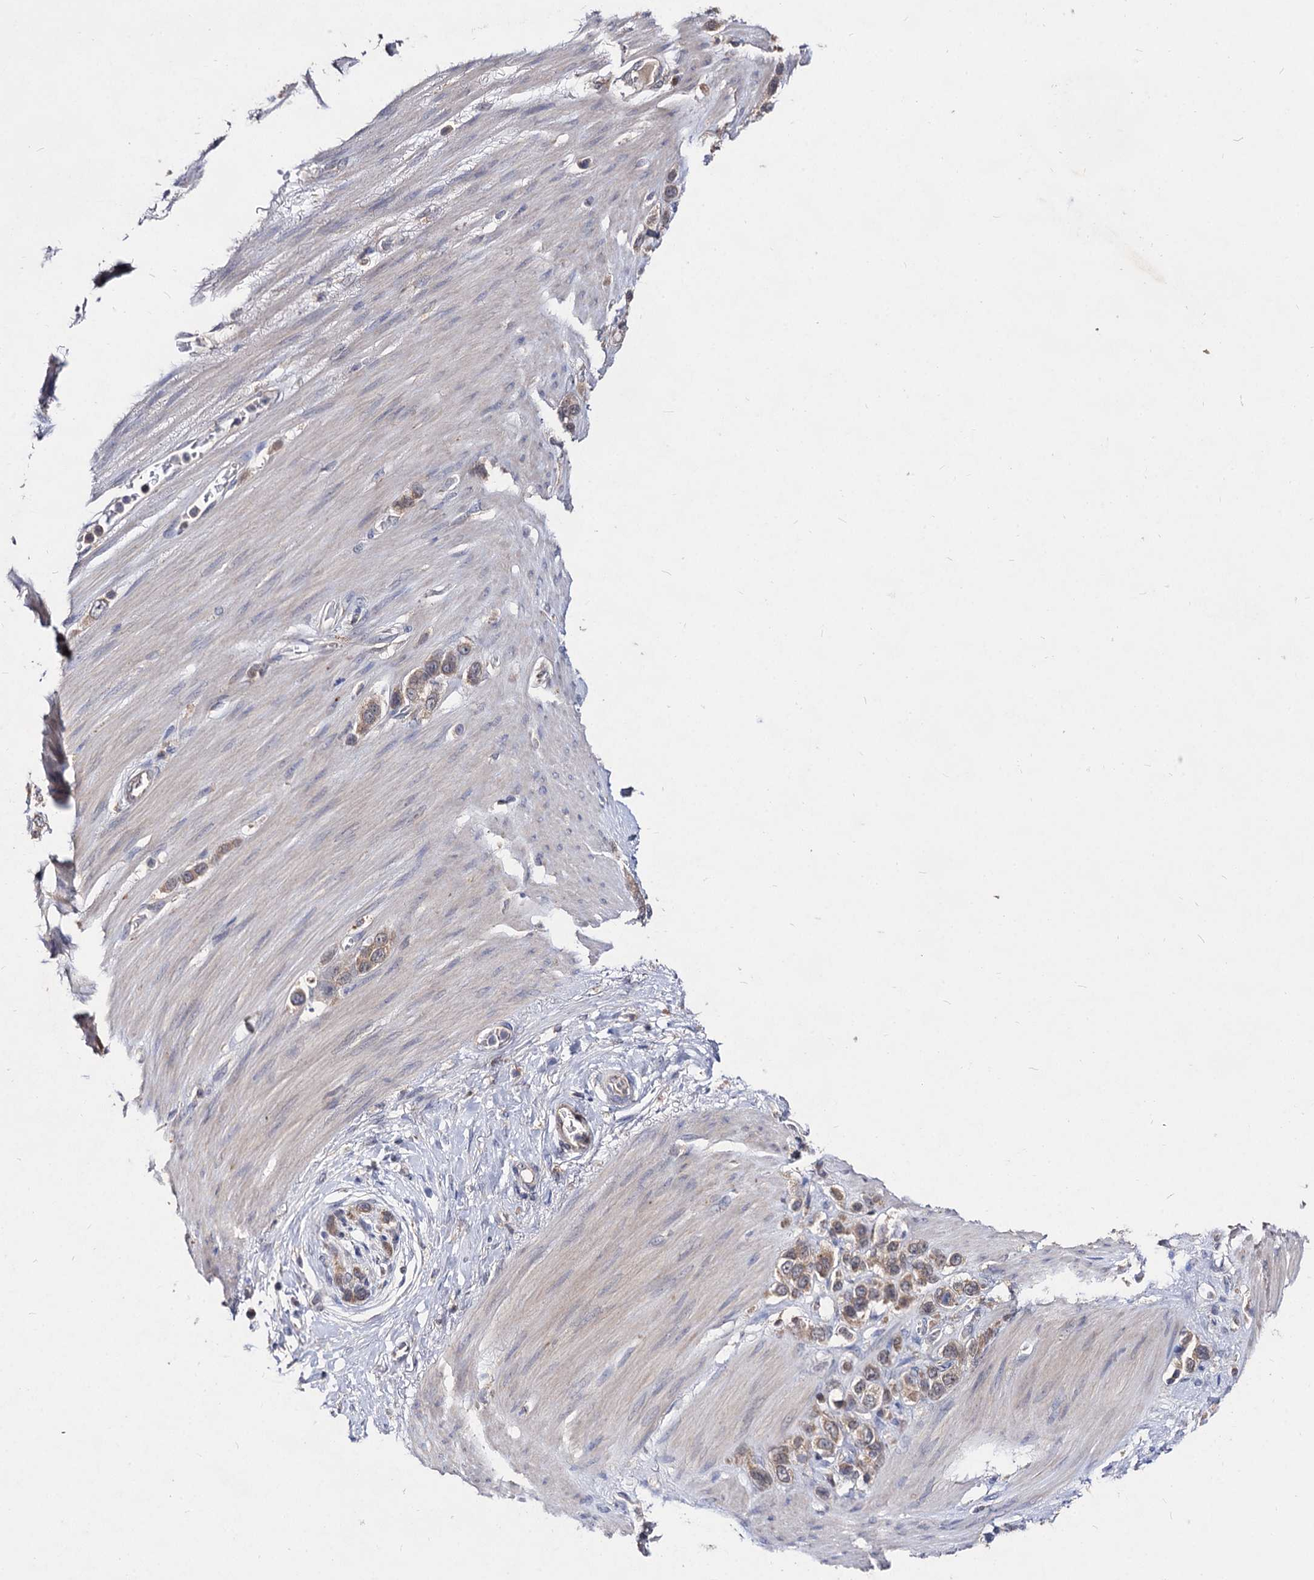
{"staining": {"intensity": "weak", "quantity": ">75%", "location": "cytoplasmic/membranous"}, "tissue": "stomach cancer", "cell_type": "Tumor cells", "image_type": "cancer", "snomed": [{"axis": "morphology", "description": "Adenocarcinoma, NOS"}, {"axis": "morphology", "description": "Adenocarcinoma, High grade"}, {"axis": "topography", "description": "Stomach, upper"}, {"axis": "topography", "description": "Stomach, lower"}], "caption": "Protein staining by IHC shows weak cytoplasmic/membranous positivity in approximately >75% of tumor cells in stomach cancer (adenocarcinoma).", "gene": "ACTR6", "patient": {"sex": "female", "age": 65}}